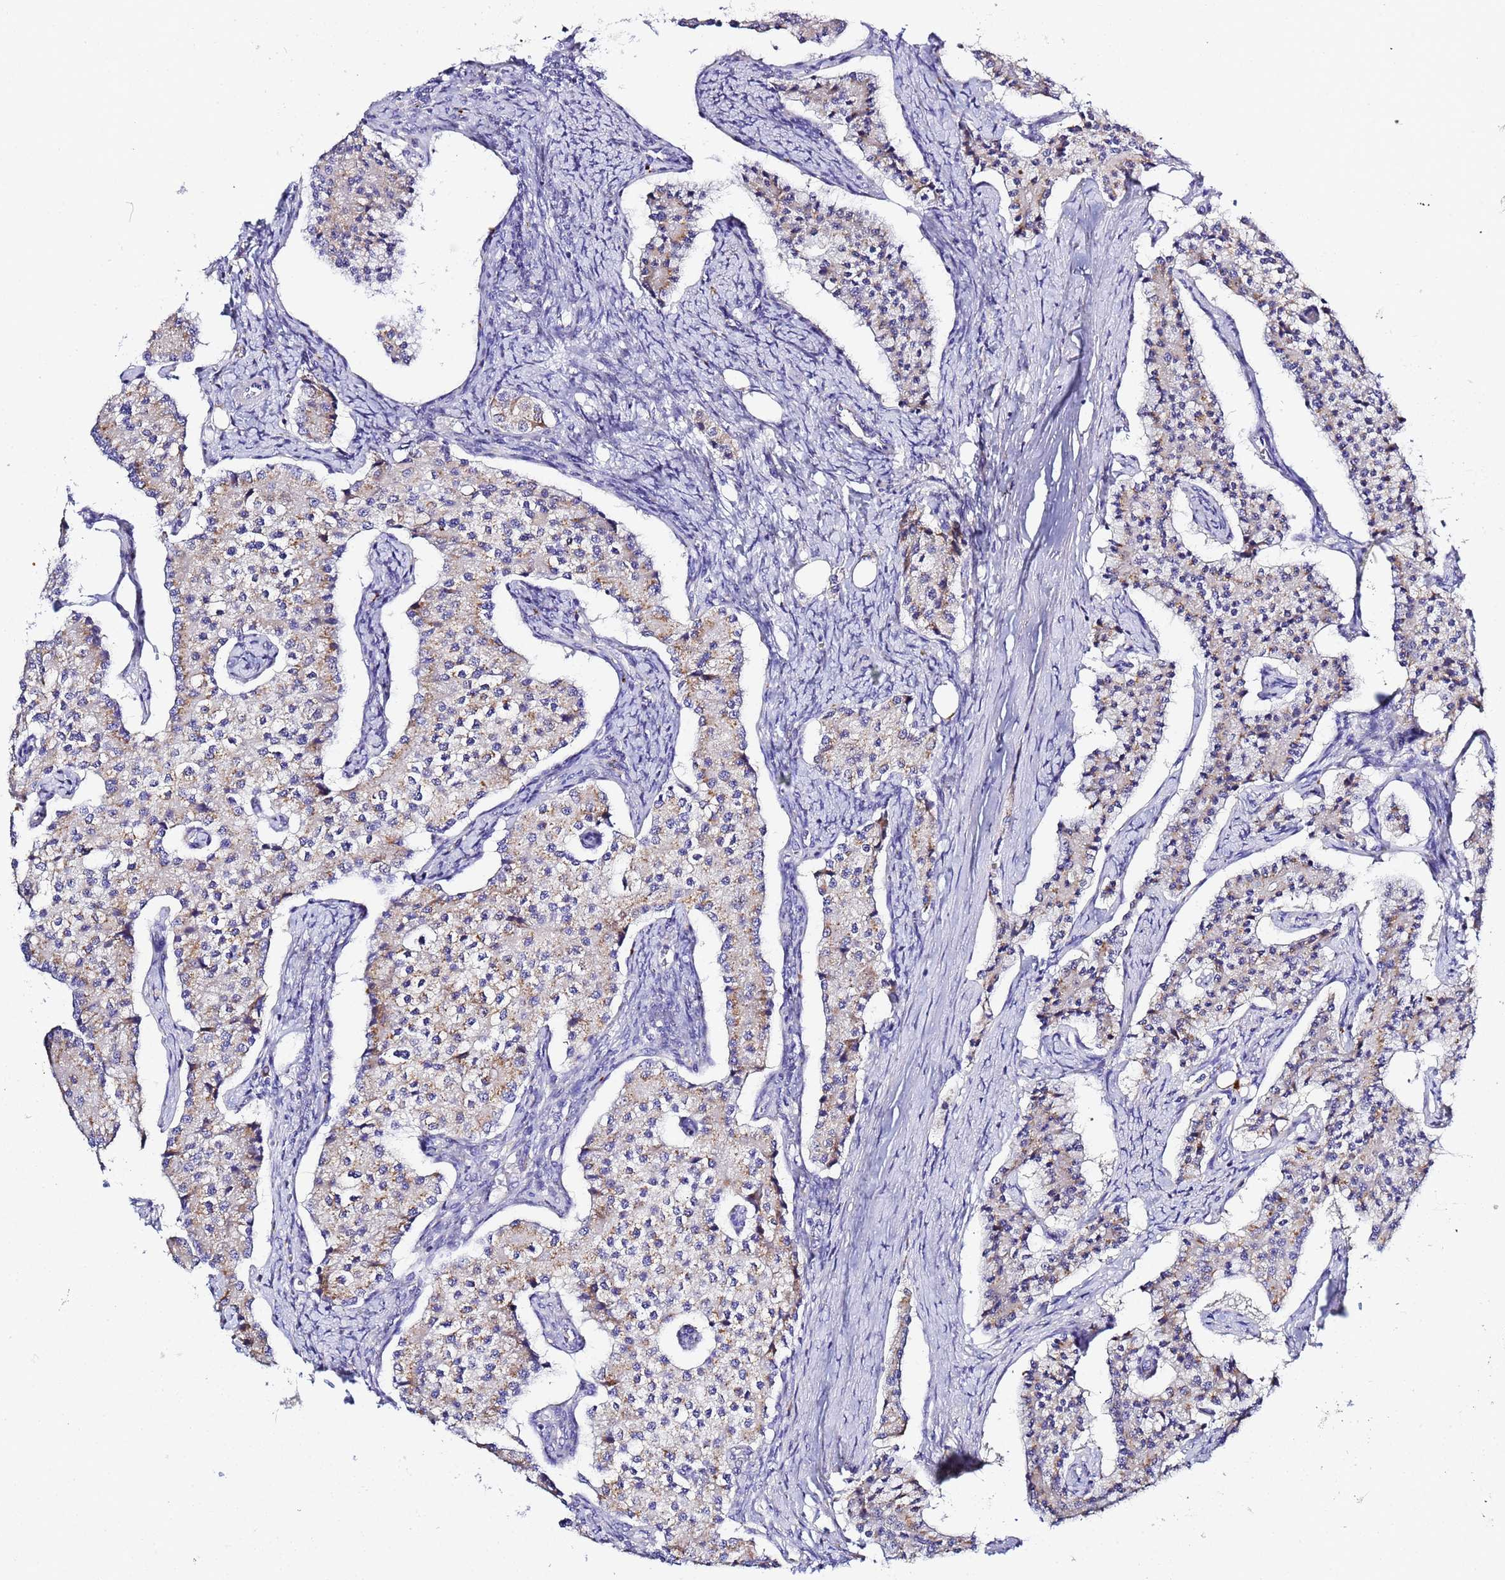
{"staining": {"intensity": "weak", "quantity": "25%-75%", "location": "cytoplasmic/membranous"}, "tissue": "carcinoid", "cell_type": "Tumor cells", "image_type": "cancer", "snomed": [{"axis": "morphology", "description": "Carcinoid, malignant, NOS"}, {"axis": "topography", "description": "Colon"}], "caption": "Protein staining of malignant carcinoid tissue exhibits weak cytoplasmic/membranous staining in about 25%-75% of tumor cells.", "gene": "VTI1B", "patient": {"sex": "female", "age": 52}}